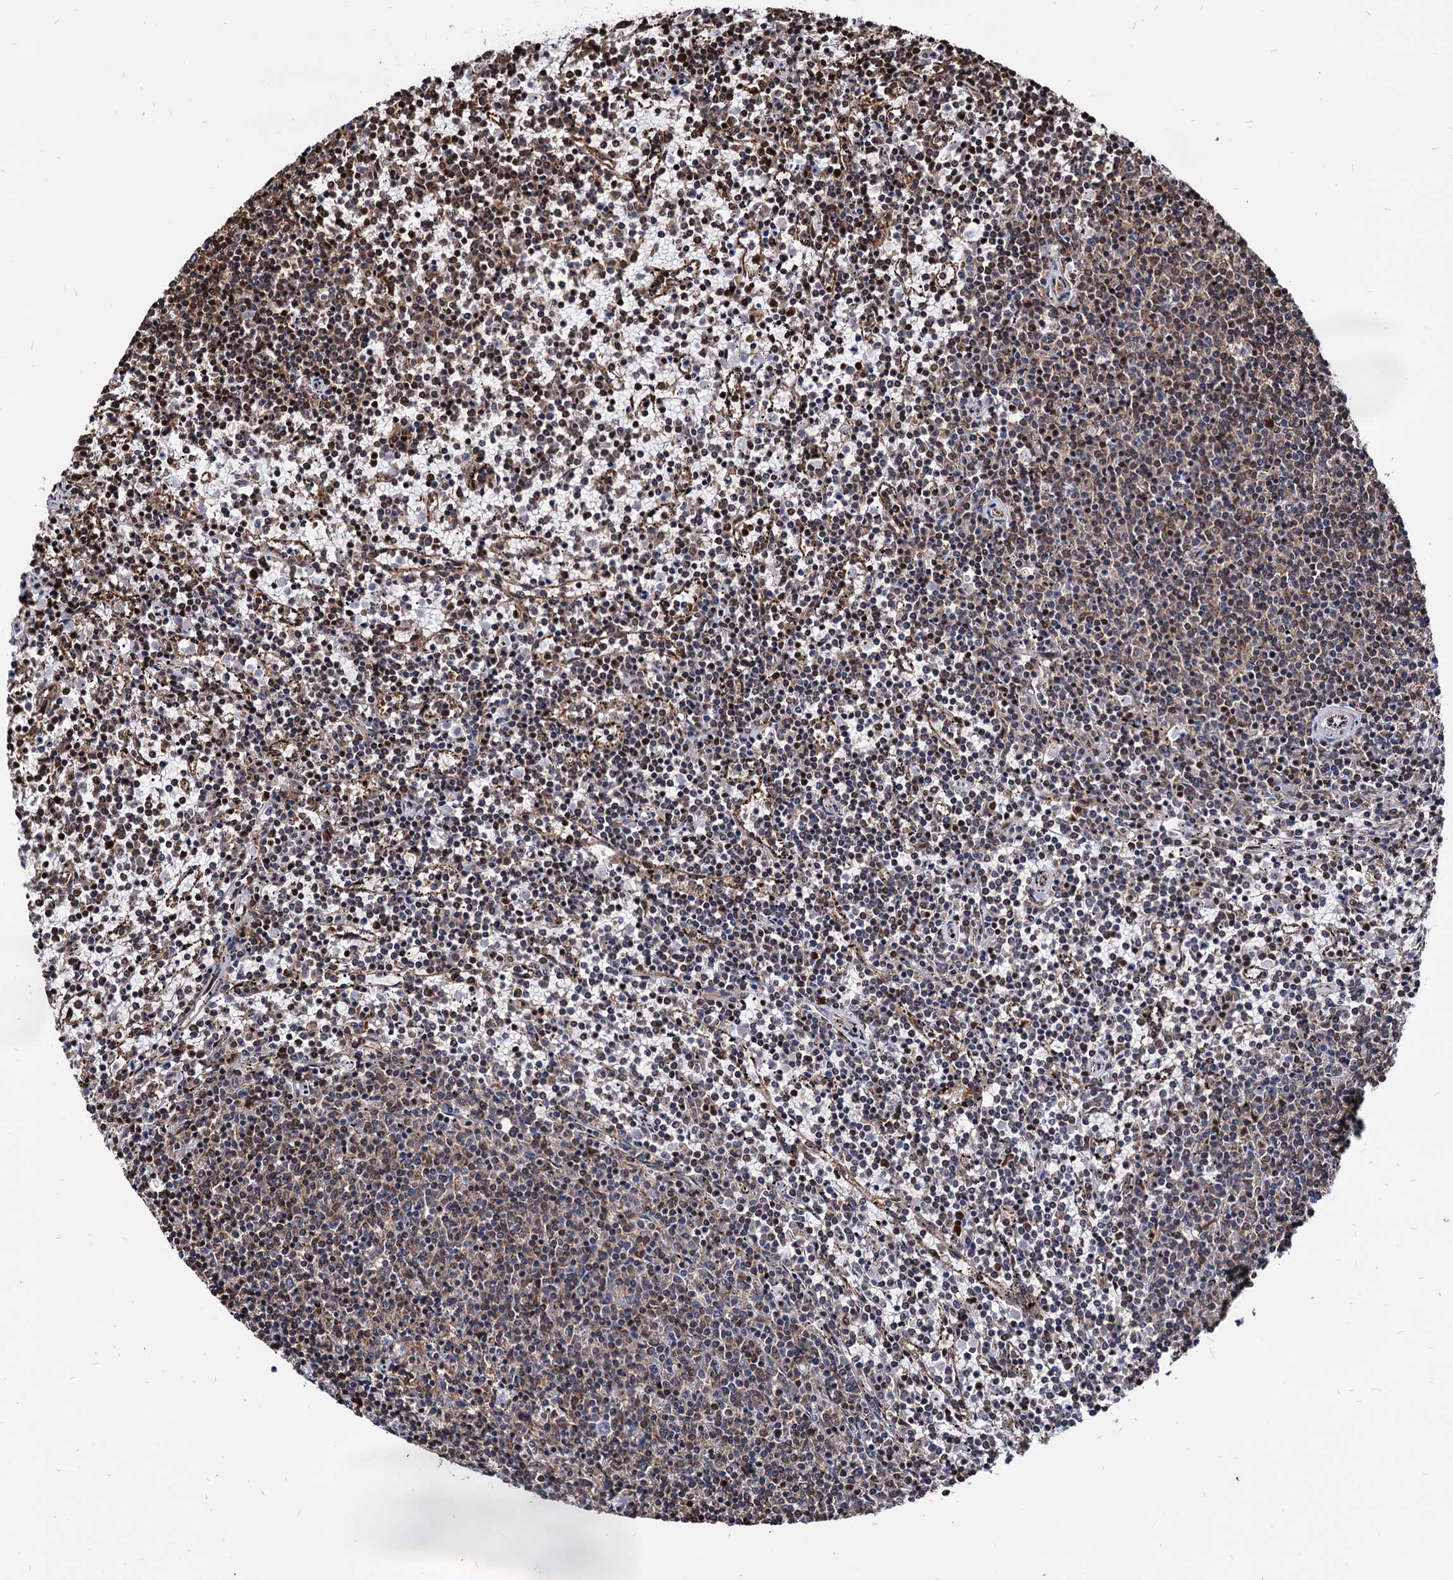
{"staining": {"intensity": "weak", "quantity": "<25%", "location": "cytoplasmic/membranous"}, "tissue": "lymphoma", "cell_type": "Tumor cells", "image_type": "cancer", "snomed": [{"axis": "morphology", "description": "Malignant lymphoma, non-Hodgkin's type, Low grade"}, {"axis": "topography", "description": "Spleen"}], "caption": "The photomicrograph demonstrates no staining of tumor cells in lymphoma. (DAB (3,3'-diaminobenzidine) IHC with hematoxylin counter stain).", "gene": "ANKRD12", "patient": {"sex": "female", "age": 50}}